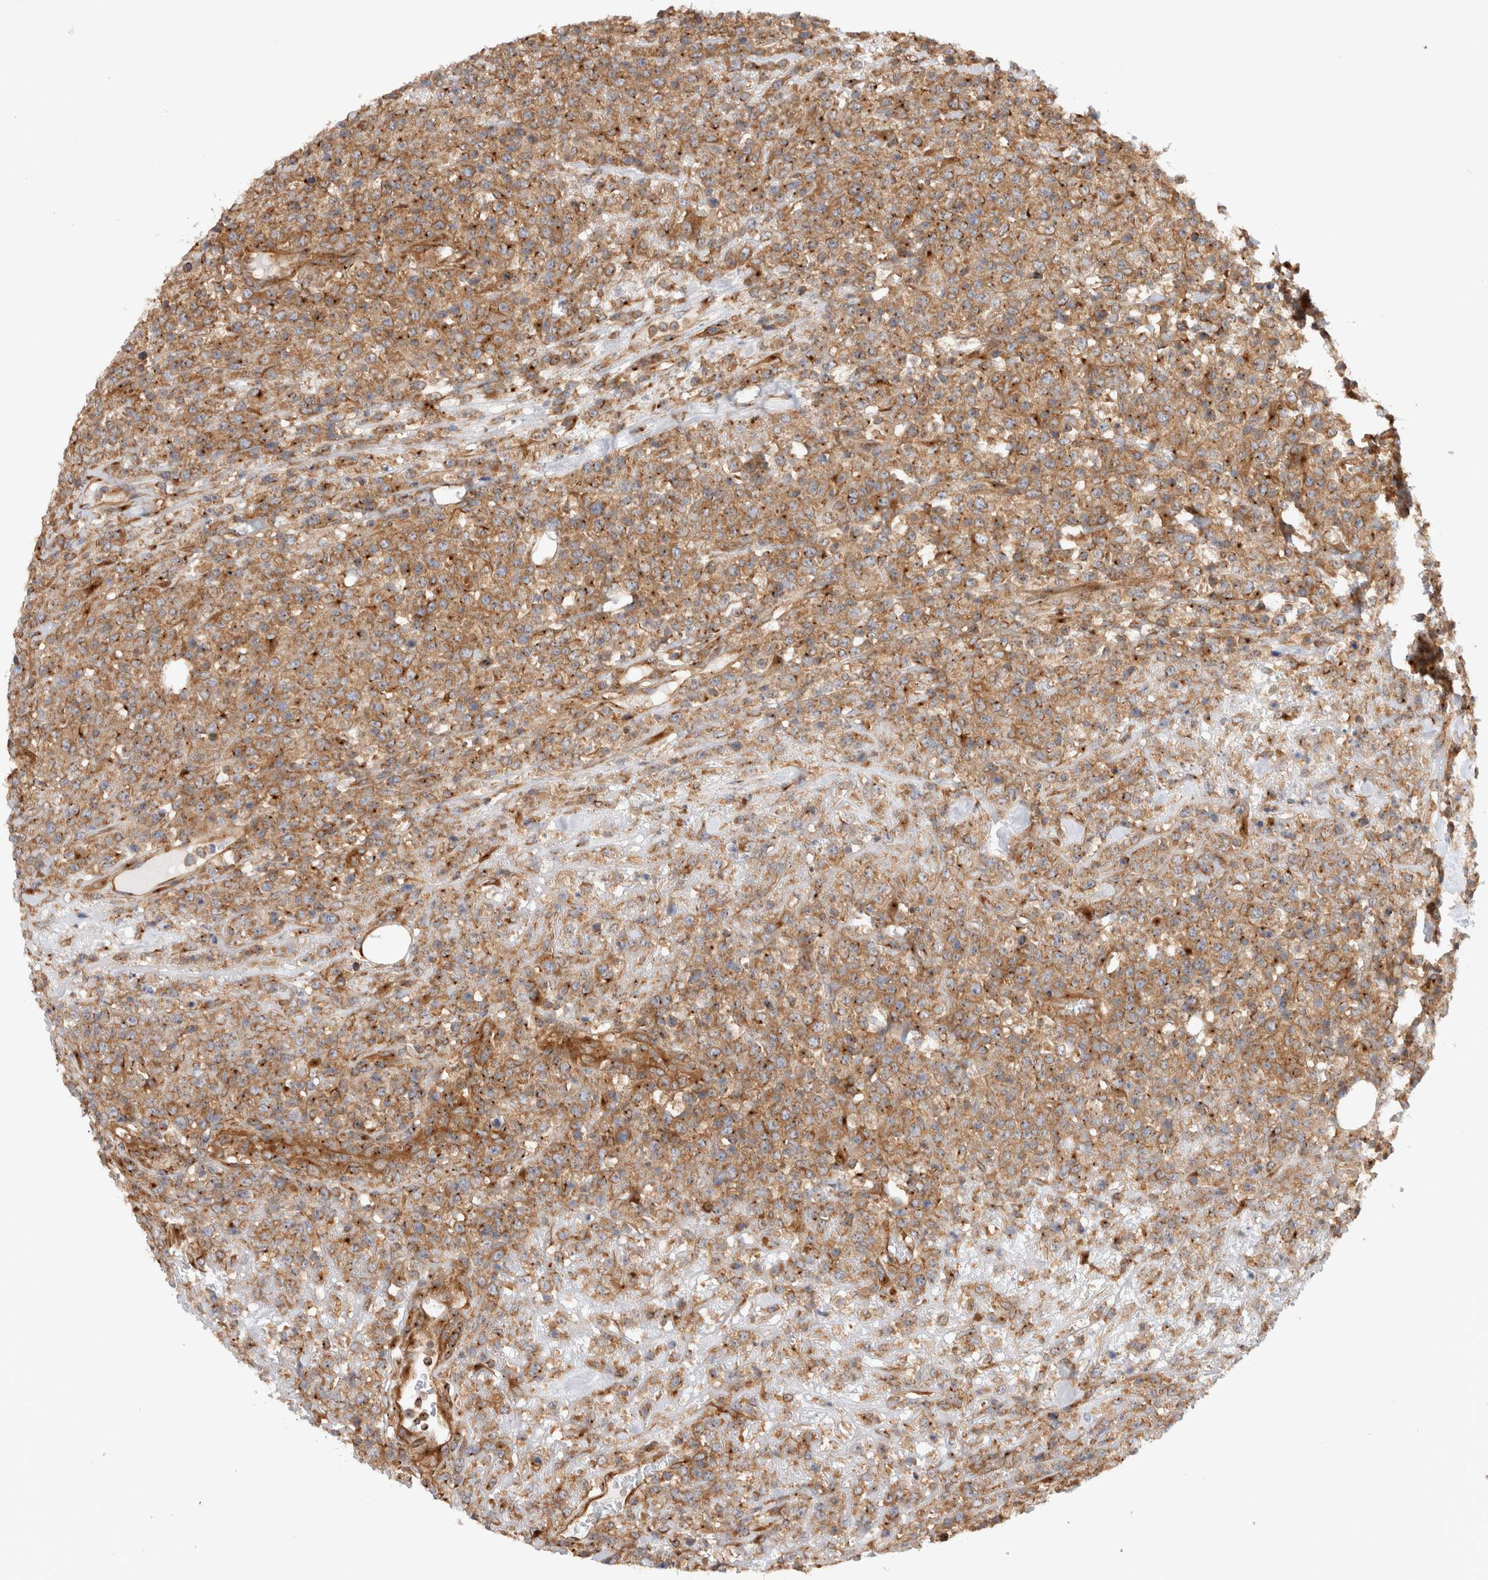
{"staining": {"intensity": "moderate", "quantity": ">75%", "location": "cytoplasmic/membranous"}, "tissue": "lymphoma", "cell_type": "Tumor cells", "image_type": "cancer", "snomed": [{"axis": "morphology", "description": "Malignant lymphoma, non-Hodgkin's type, High grade"}, {"axis": "topography", "description": "Colon"}], "caption": "Protein staining shows moderate cytoplasmic/membranous positivity in approximately >75% of tumor cells in lymphoma.", "gene": "GPR150", "patient": {"sex": "female", "age": 53}}